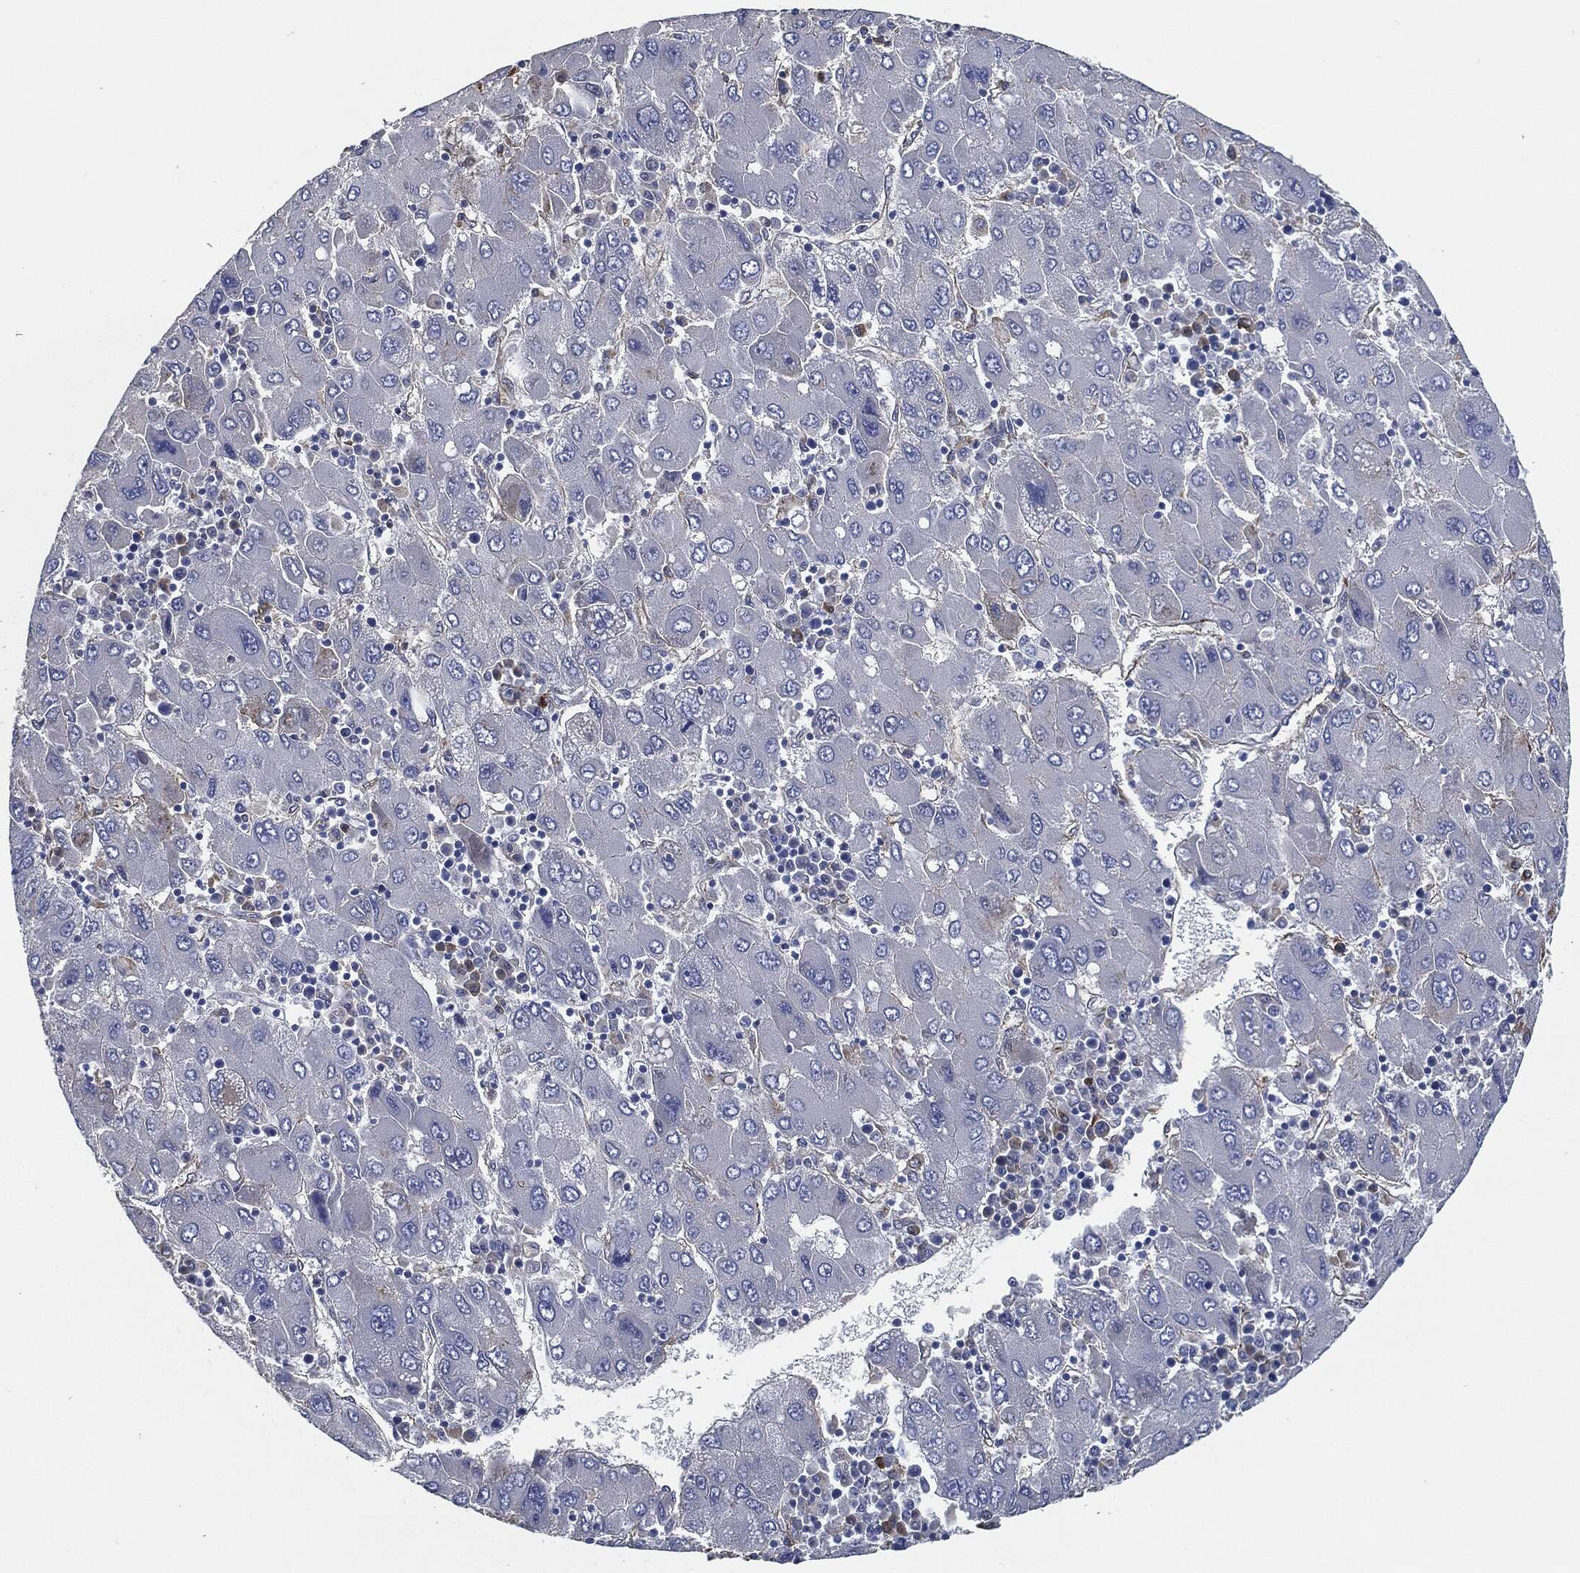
{"staining": {"intensity": "negative", "quantity": "none", "location": "none"}, "tissue": "liver cancer", "cell_type": "Tumor cells", "image_type": "cancer", "snomed": [{"axis": "morphology", "description": "Carcinoma, Hepatocellular, NOS"}, {"axis": "topography", "description": "Liver"}], "caption": "An immunohistochemistry (IHC) photomicrograph of hepatocellular carcinoma (liver) is shown. There is no staining in tumor cells of hepatocellular carcinoma (liver). Nuclei are stained in blue.", "gene": "SVIL", "patient": {"sex": "male", "age": 75}}